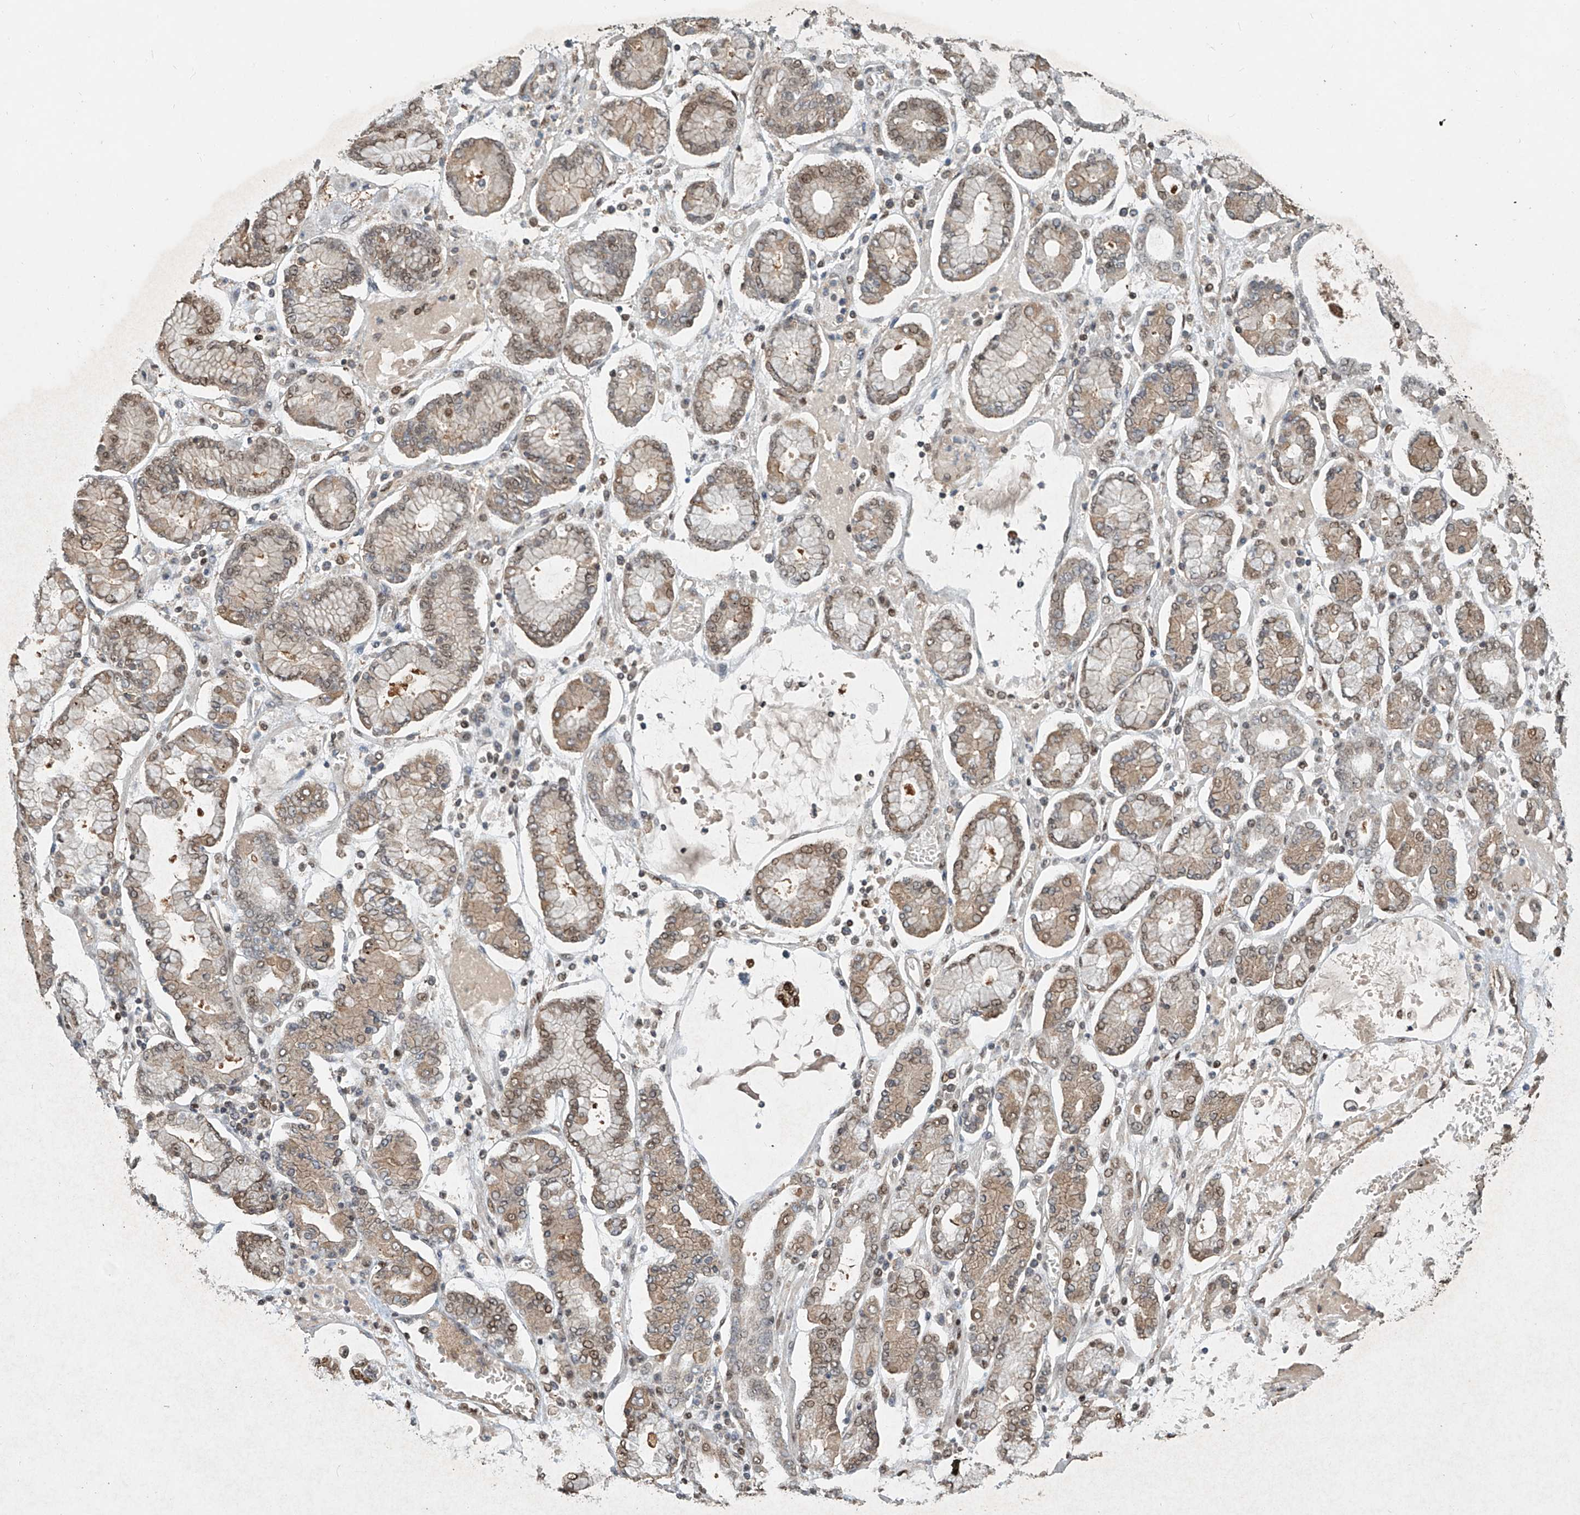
{"staining": {"intensity": "weak", "quantity": ">75%", "location": "cytoplasmic/membranous,nuclear"}, "tissue": "stomach cancer", "cell_type": "Tumor cells", "image_type": "cancer", "snomed": [{"axis": "morphology", "description": "Adenocarcinoma, NOS"}, {"axis": "topography", "description": "Stomach"}], "caption": "Tumor cells exhibit low levels of weak cytoplasmic/membranous and nuclear positivity in about >75% of cells in human stomach cancer (adenocarcinoma).", "gene": "RMND1", "patient": {"sex": "male", "age": 76}}